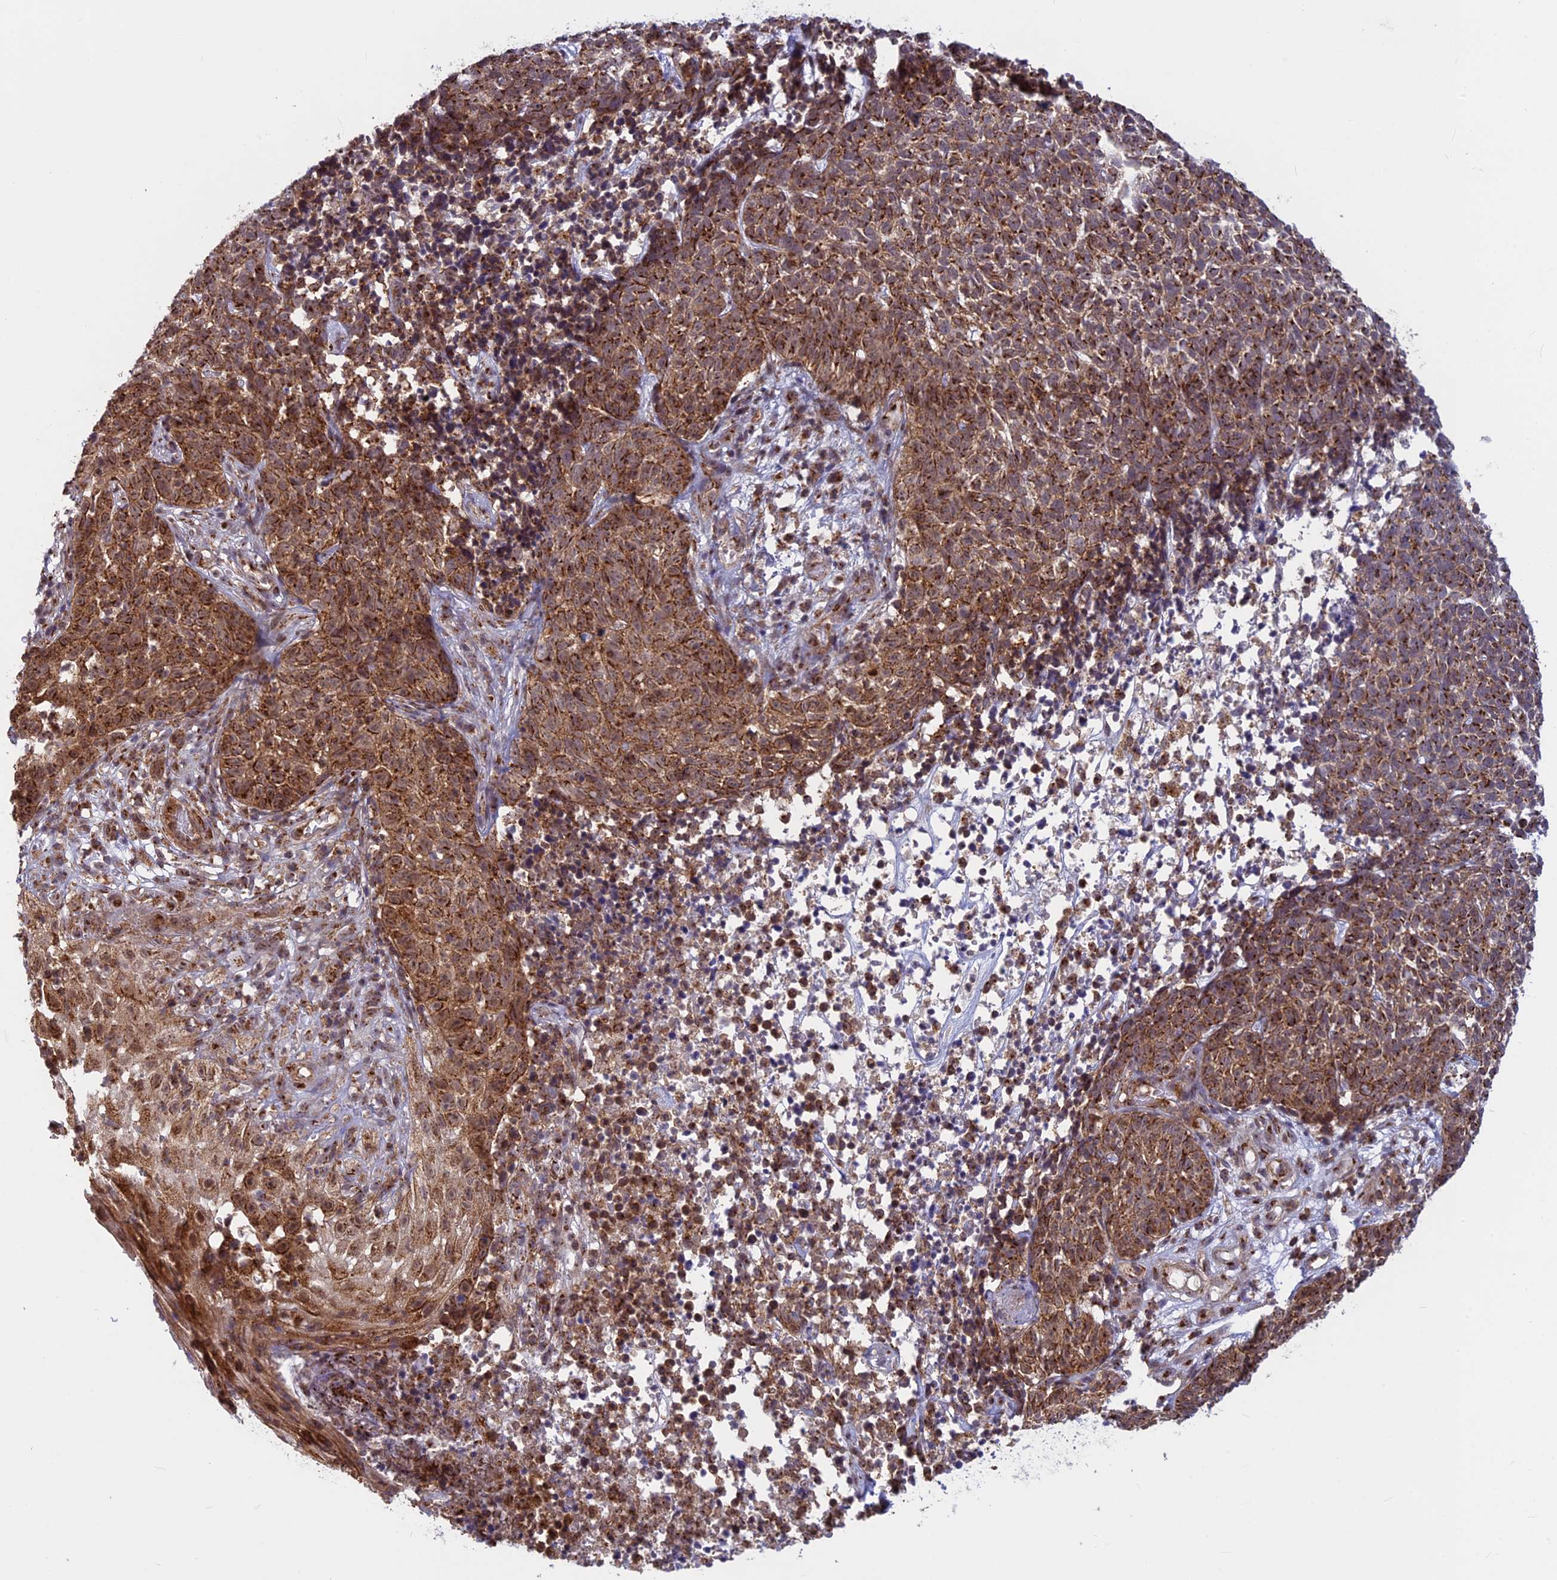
{"staining": {"intensity": "strong", "quantity": ">75%", "location": "cytoplasmic/membranous"}, "tissue": "skin cancer", "cell_type": "Tumor cells", "image_type": "cancer", "snomed": [{"axis": "morphology", "description": "Basal cell carcinoma"}, {"axis": "topography", "description": "Skin"}], "caption": "DAB (3,3'-diaminobenzidine) immunohistochemical staining of human skin cancer demonstrates strong cytoplasmic/membranous protein staining in approximately >75% of tumor cells.", "gene": "CLINT1", "patient": {"sex": "female", "age": 84}}